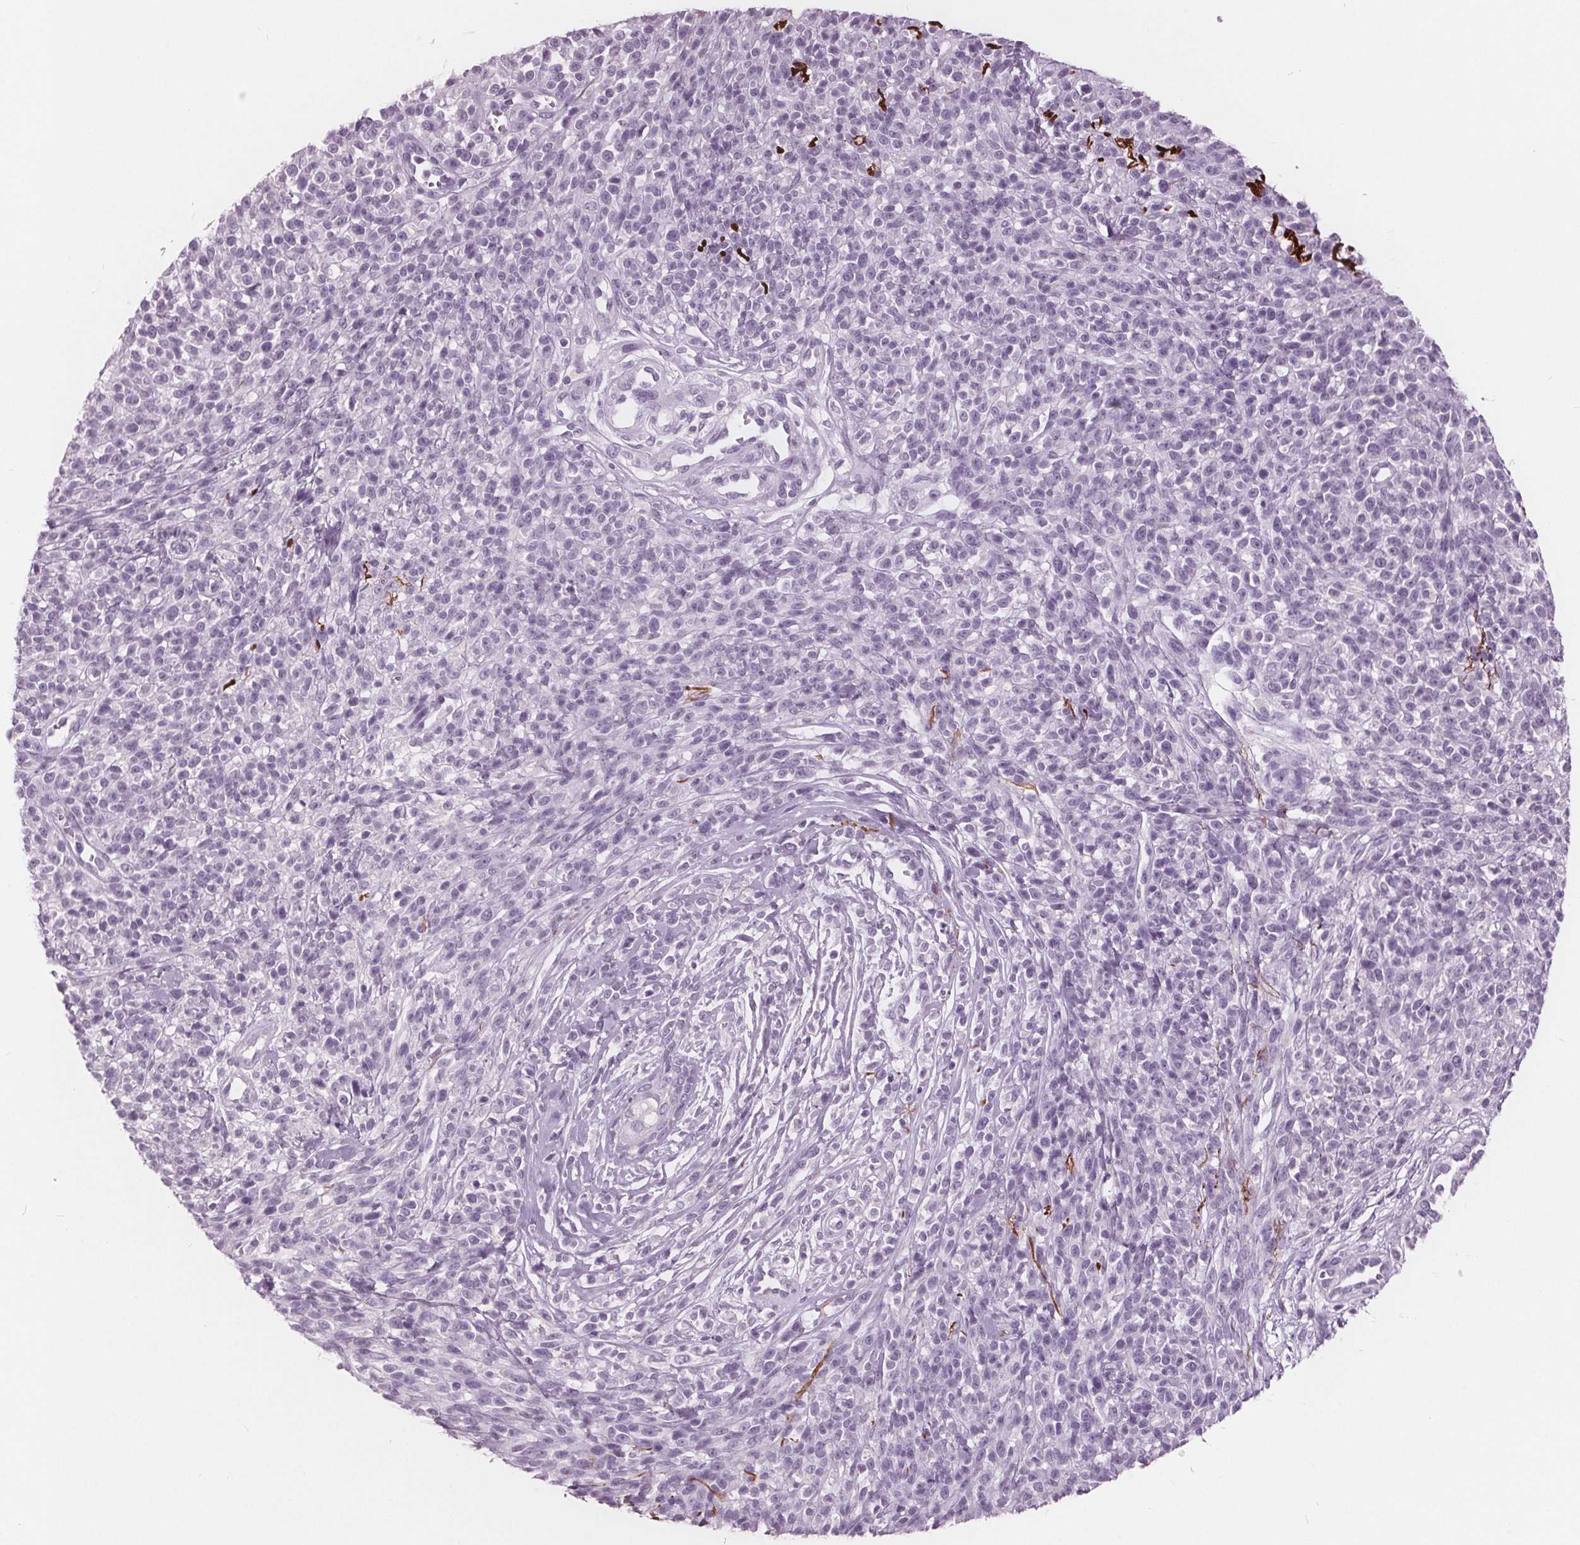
{"staining": {"intensity": "negative", "quantity": "none", "location": "none"}, "tissue": "melanoma", "cell_type": "Tumor cells", "image_type": "cancer", "snomed": [{"axis": "morphology", "description": "Malignant melanoma, NOS"}, {"axis": "topography", "description": "Skin"}, {"axis": "topography", "description": "Skin of trunk"}], "caption": "Immunohistochemistry micrograph of neoplastic tissue: human melanoma stained with DAB (3,3'-diaminobenzidine) displays no significant protein staining in tumor cells.", "gene": "AMBP", "patient": {"sex": "male", "age": 74}}